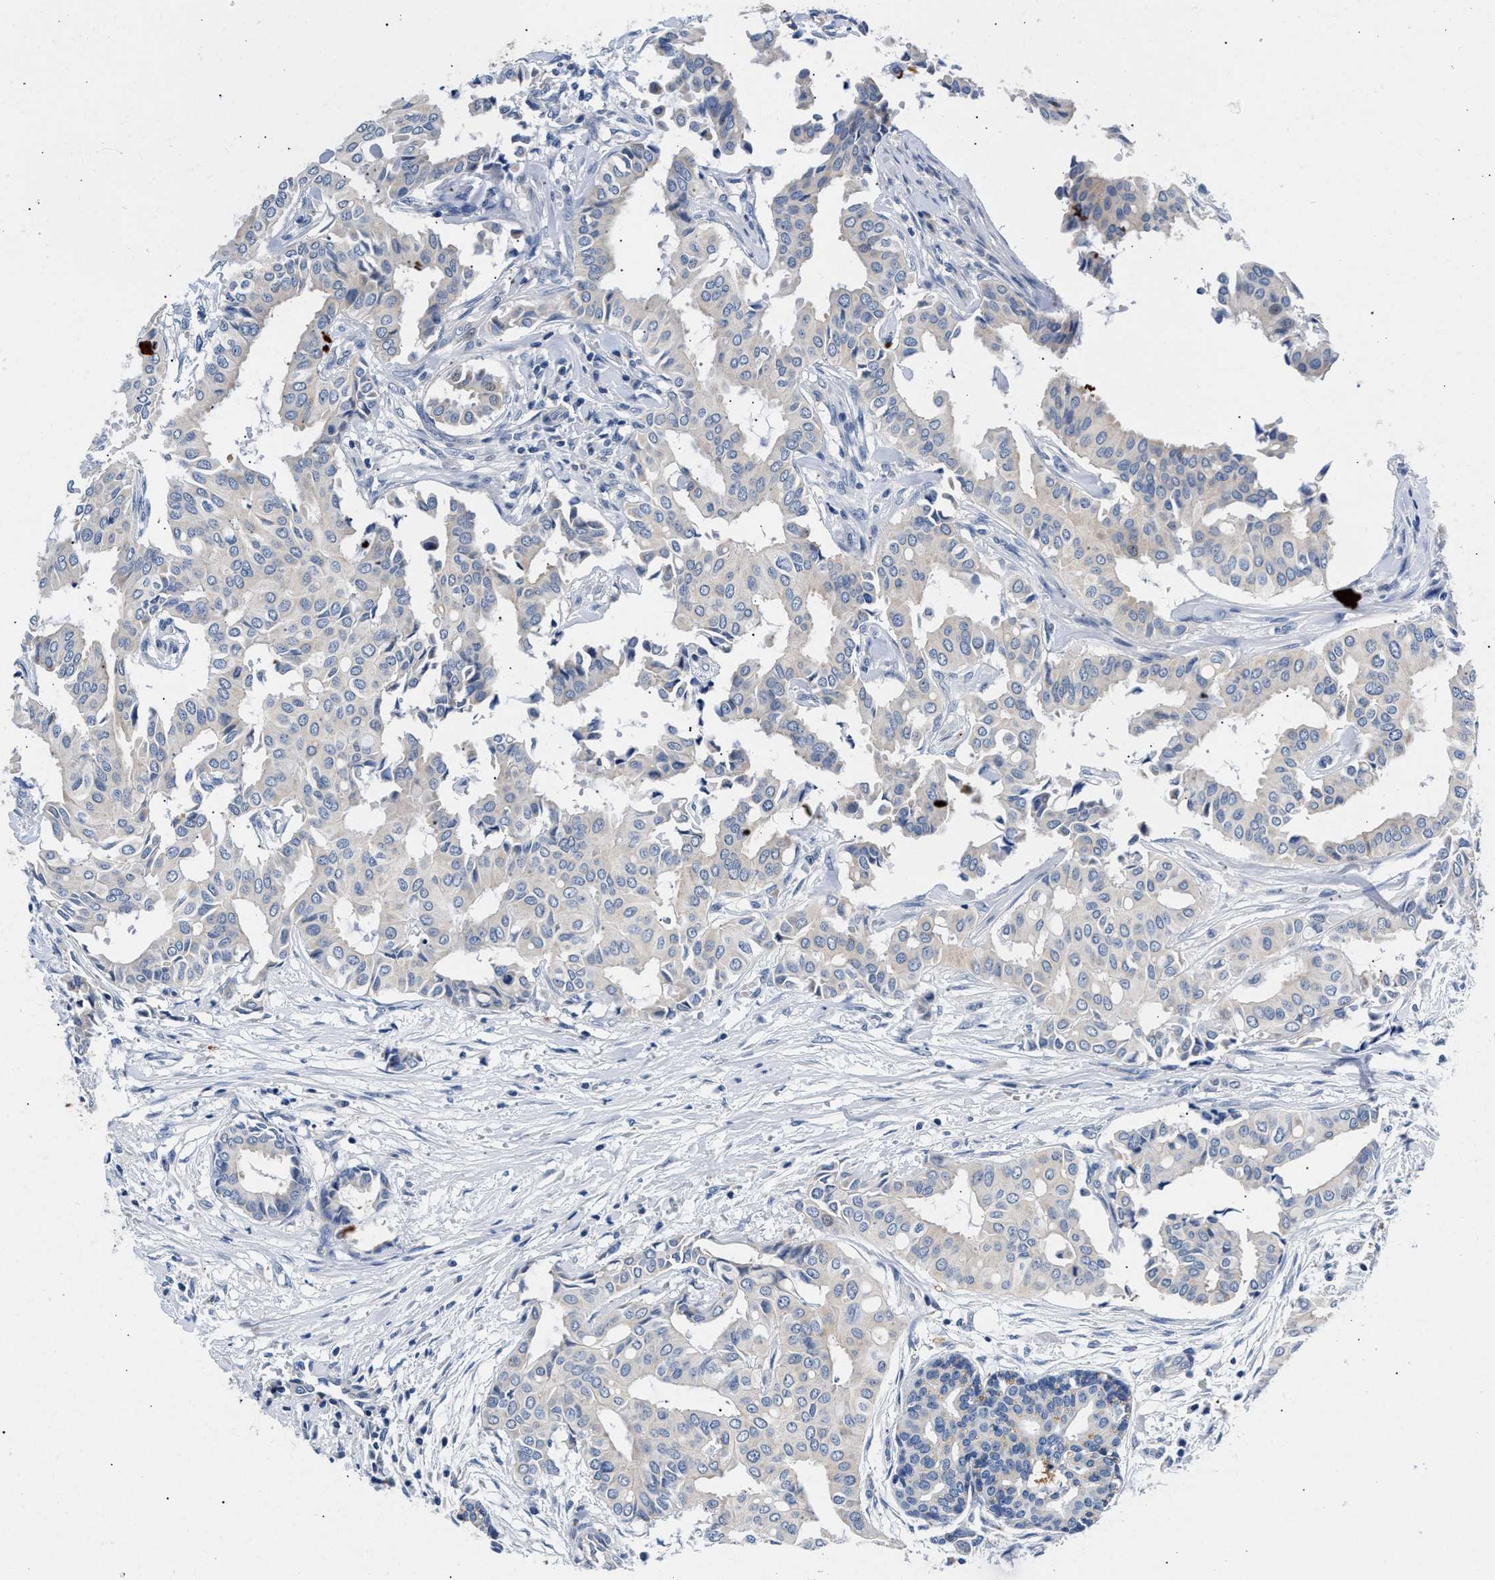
{"staining": {"intensity": "negative", "quantity": "none", "location": "none"}, "tissue": "head and neck cancer", "cell_type": "Tumor cells", "image_type": "cancer", "snomed": [{"axis": "morphology", "description": "Adenocarcinoma, NOS"}, {"axis": "topography", "description": "Salivary gland"}, {"axis": "topography", "description": "Head-Neck"}], "caption": "Protein analysis of head and neck adenocarcinoma shows no significant staining in tumor cells.", "gene": "P2RY4", "patient": {"sex": "female", "age": 59}}